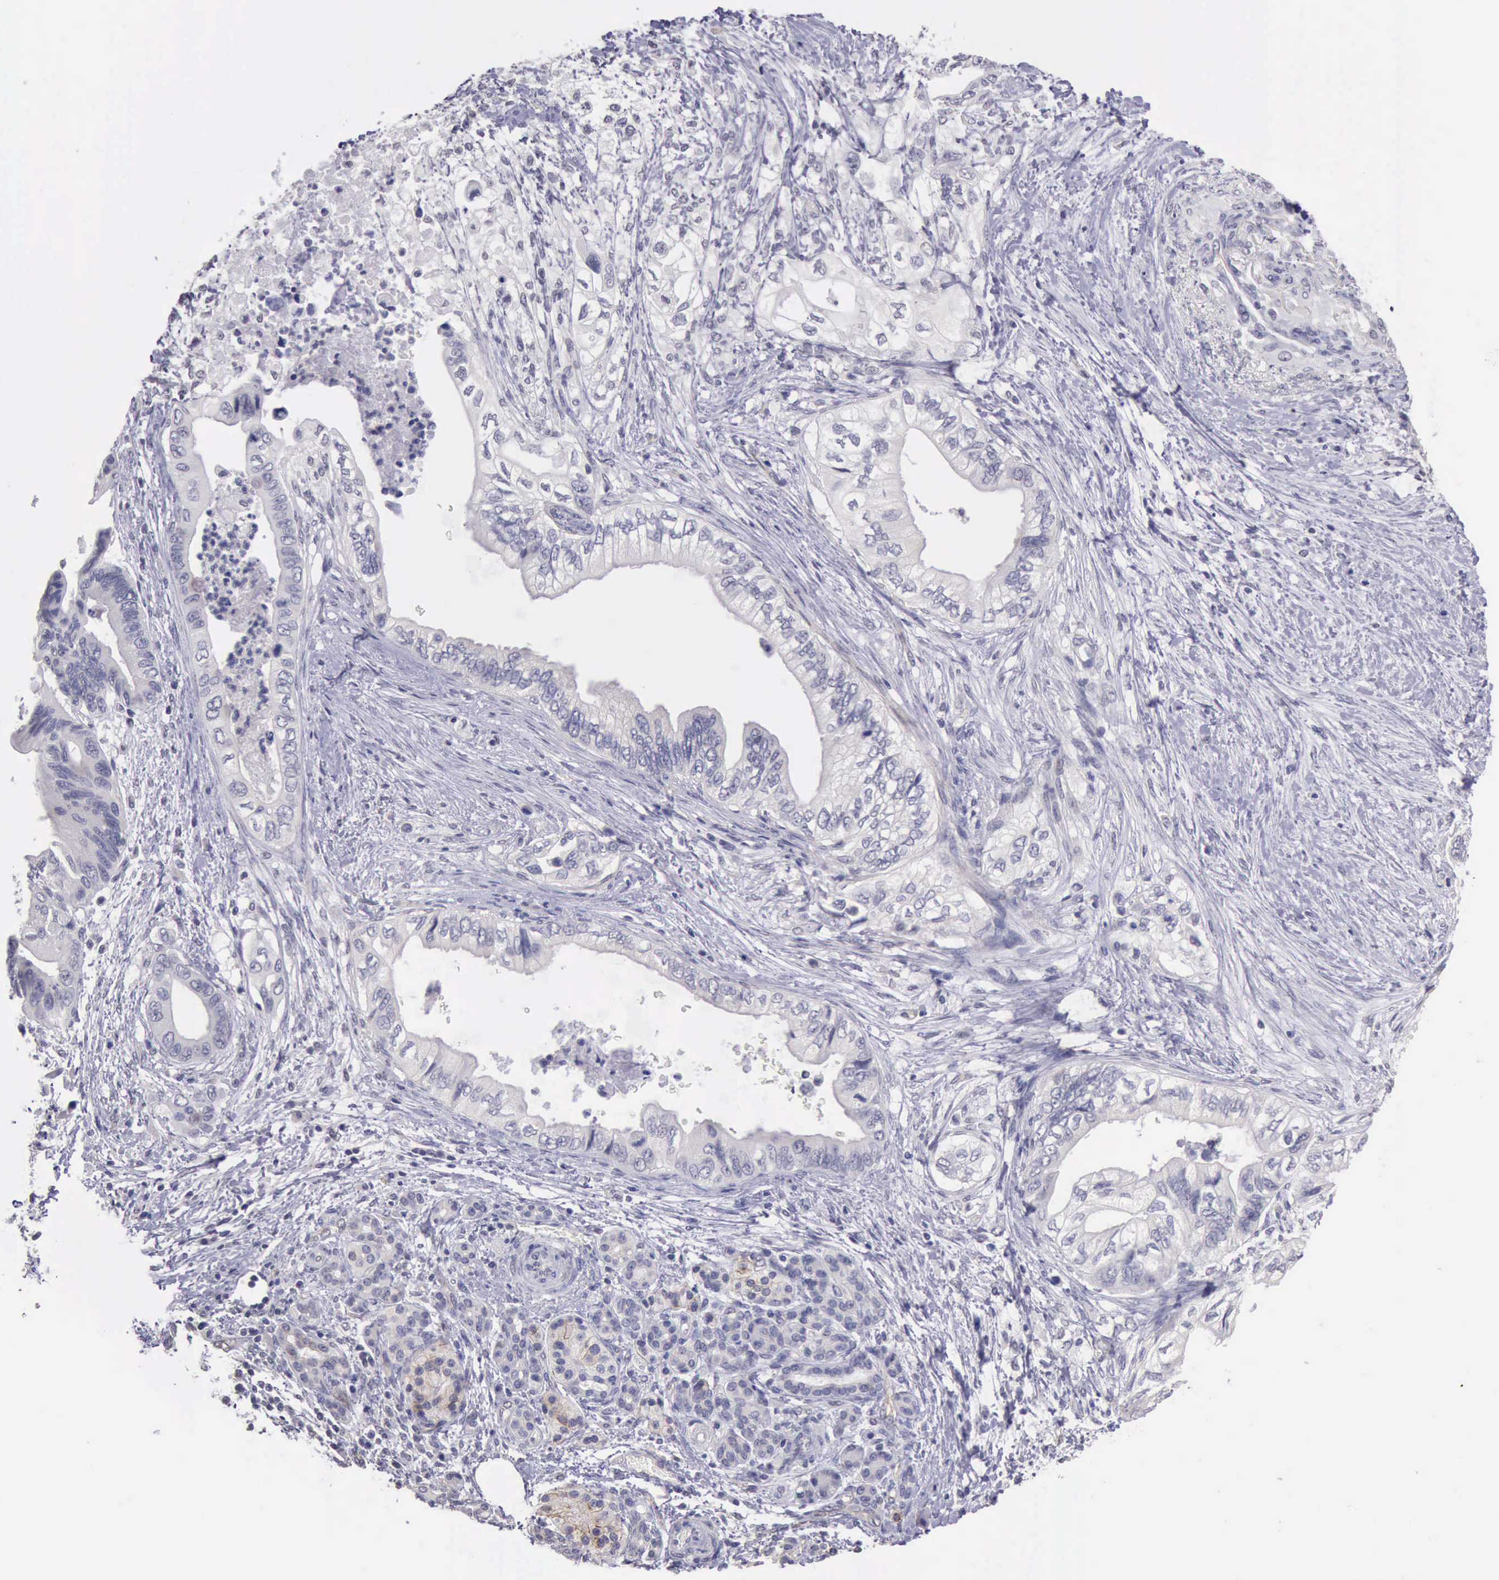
{"staining": {"intensity": "weak", "quantity": "<25%", "location": "cytoplasmic/membranous"}, "tissue": "pancreatic cancer", "cell_type": "Tumor cells", "image_type": "cancer", "snomed": [{"axis": "morphology", "description": "Adenocarcinoma, NOS"}, {"axis": "topography", "description": "Pancreas"}], "caption": "Immunohistochemistry (IHC) of pancreatic cancer exhibits no staining in tumor cells.", "gene": "KCND1", "patient": {"sex": "female", "age": 66}}